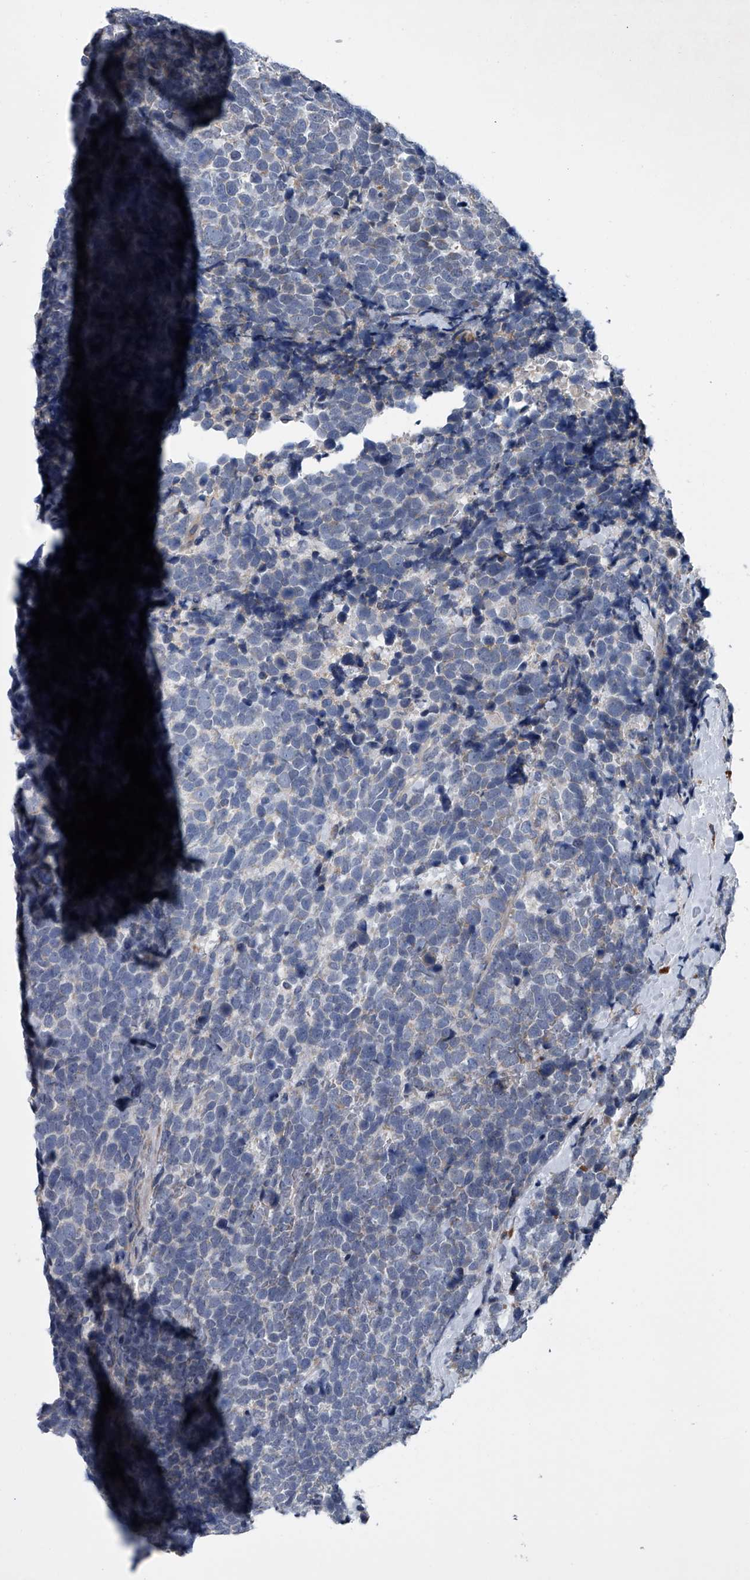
{"staining": {"intensity": "negative", "quantity": "none", "location": "none"}, "tissue": "urothelial cancer", "cell_type": "Tumor cells", "image_type": "cancer", "snomed": [{"axis": "morphology", "description": "Urothelial carcinoma, High grade"}, {"axis": "topography", "description": "Urinary bladder"}], "caption": "Immunohistochemistry (IHC) micrograph of human urothelial cancer stained for a protein (brown), which exhibits no staining in tumor cells.", "gene": "ABCG1", "patient": {"sex": "female", "age": 82}}